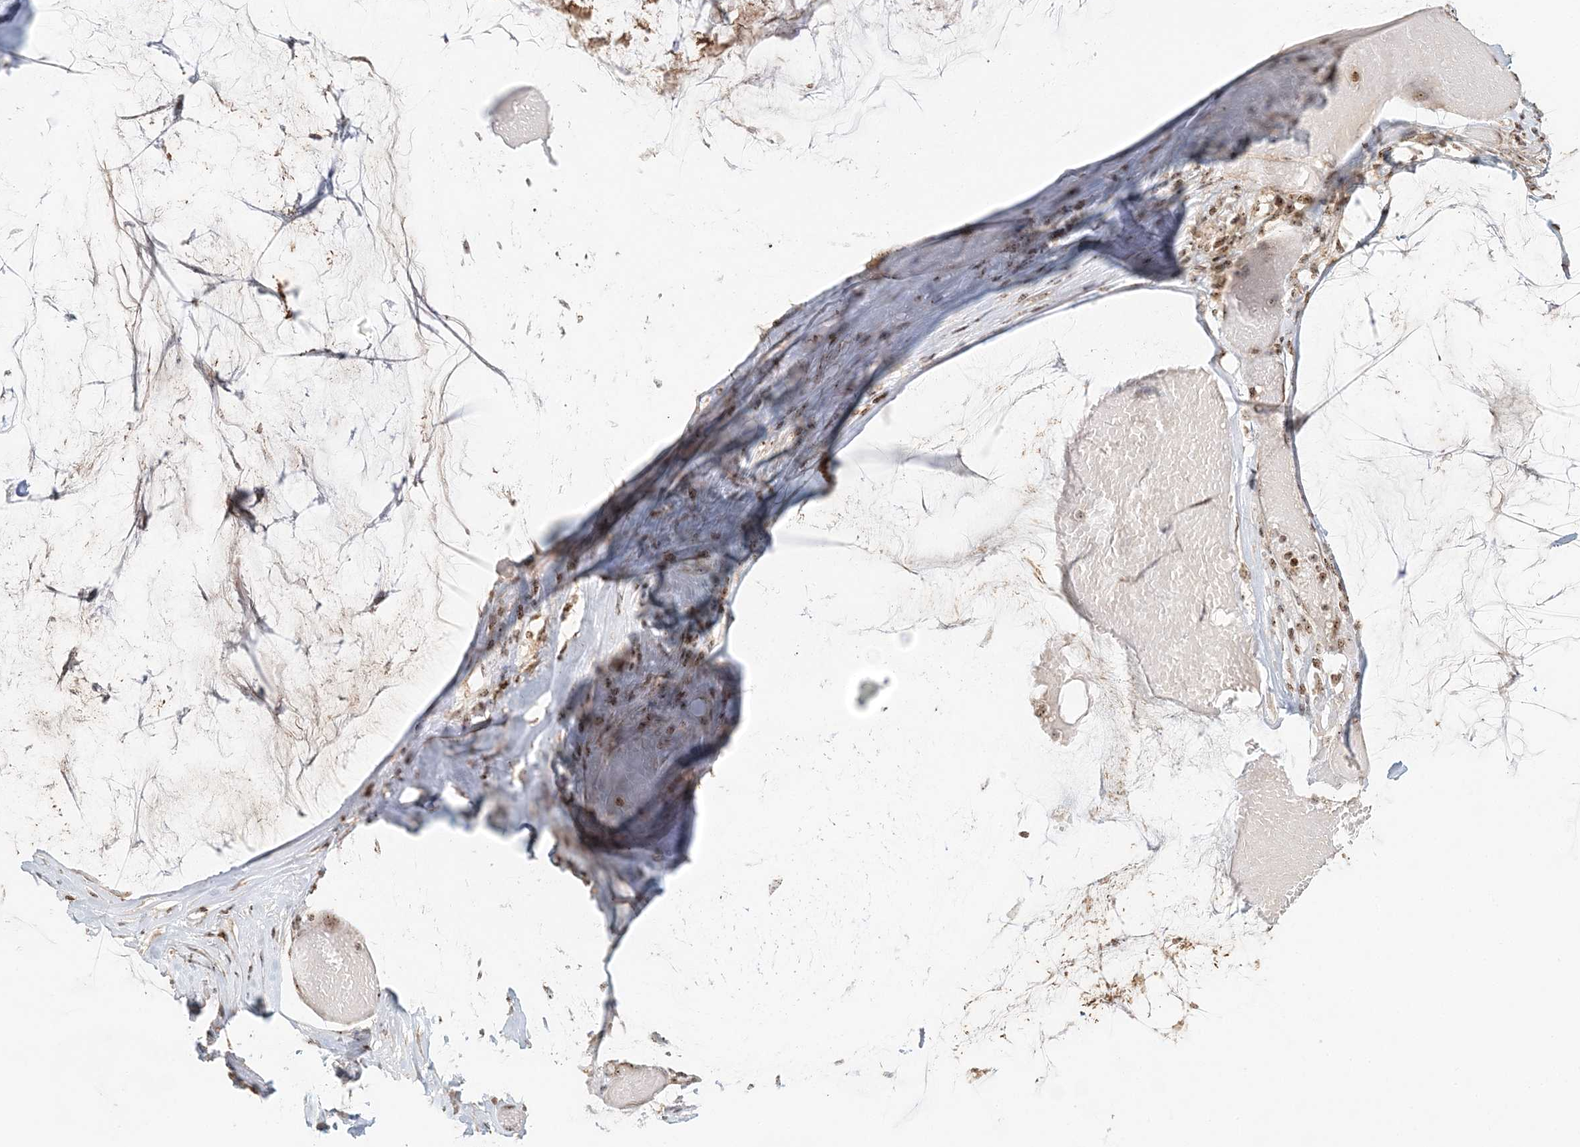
{"staining": {"intensity": "moderate", "quantity": ">75%", "location": "cytoplasmic/membranous,nuclear"}, "tissue": "ovarian cancer", "cell_type": "Tumor cells", "image_type": "cancer", "snomed": [{"axis": "morphology", "description": "Cystadenocarcinoma, mucinous, NOS"}, {"axis": "topography", "description": "Ovary"}], "caption": "Immunohistochemistry of human ovarian mucinous cystadenocarcinoma displays medium levels of moderate cytoplasmic/membranous and nuclear staining in about >75% of tumor cells.", "gene": "UBE2F", "patient": {"sex": "female", "age": 39}}